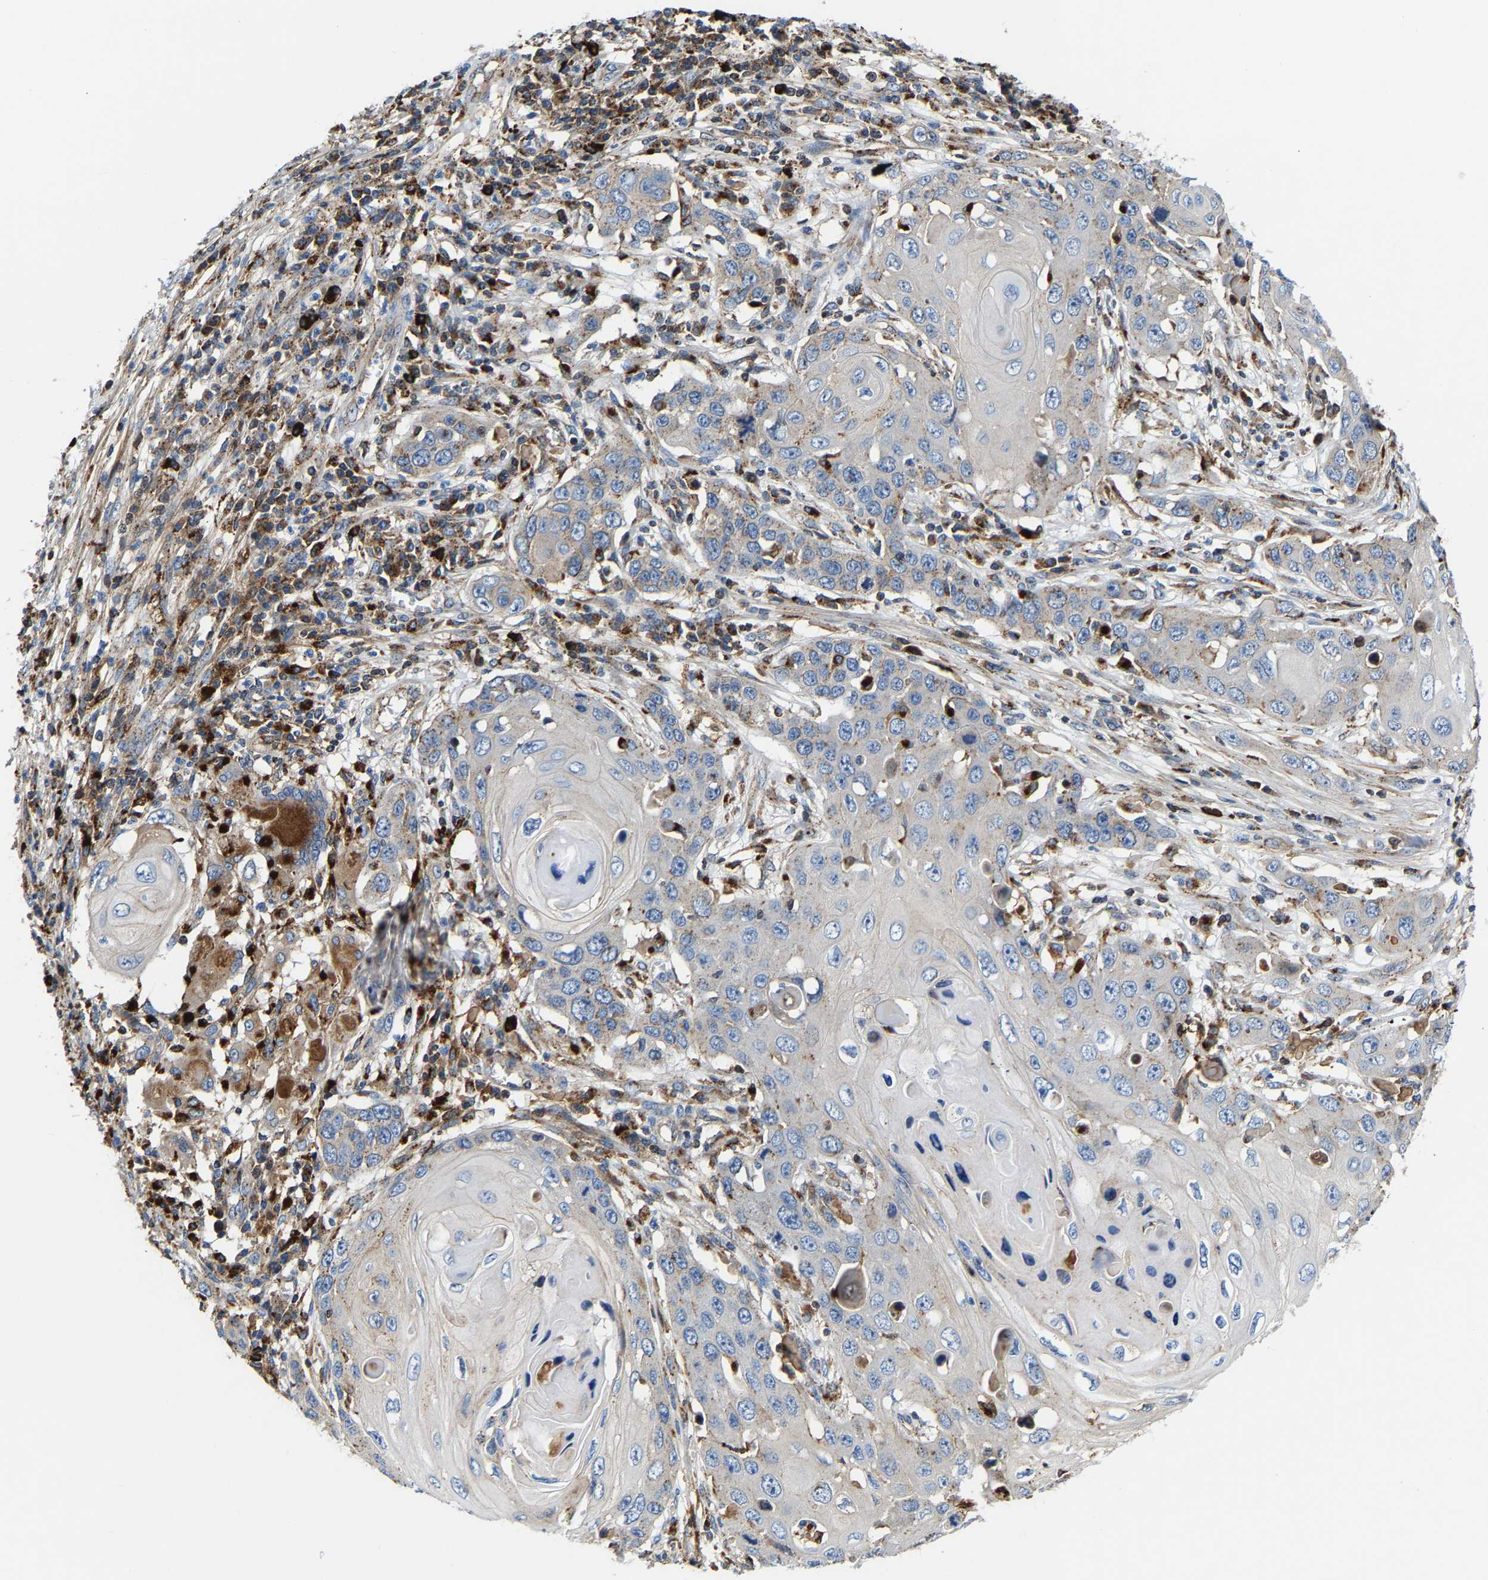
{"staining": {"intensity": "negative", "quantity": "none", "location": "none"}, "tissue": "skin cancer", "cell_type": "Tumor cells", "image_type": "cancer", "snomed": [{"axis": "morphology", "description": "Squamous cell carcinoma, NOS"}, {"axis": "topography", "description": "Skin"}], "caption": "IHC photomicrograph of neoplastic tissue: human skin cancer (squamous cell carcinoma) stained with DAB (3,3'-diaminobenzidine) demonstrates no significant protein positivity in tumor cells.", "gene": "DPP7", "patient": {"sex": "male", "age": 55}}